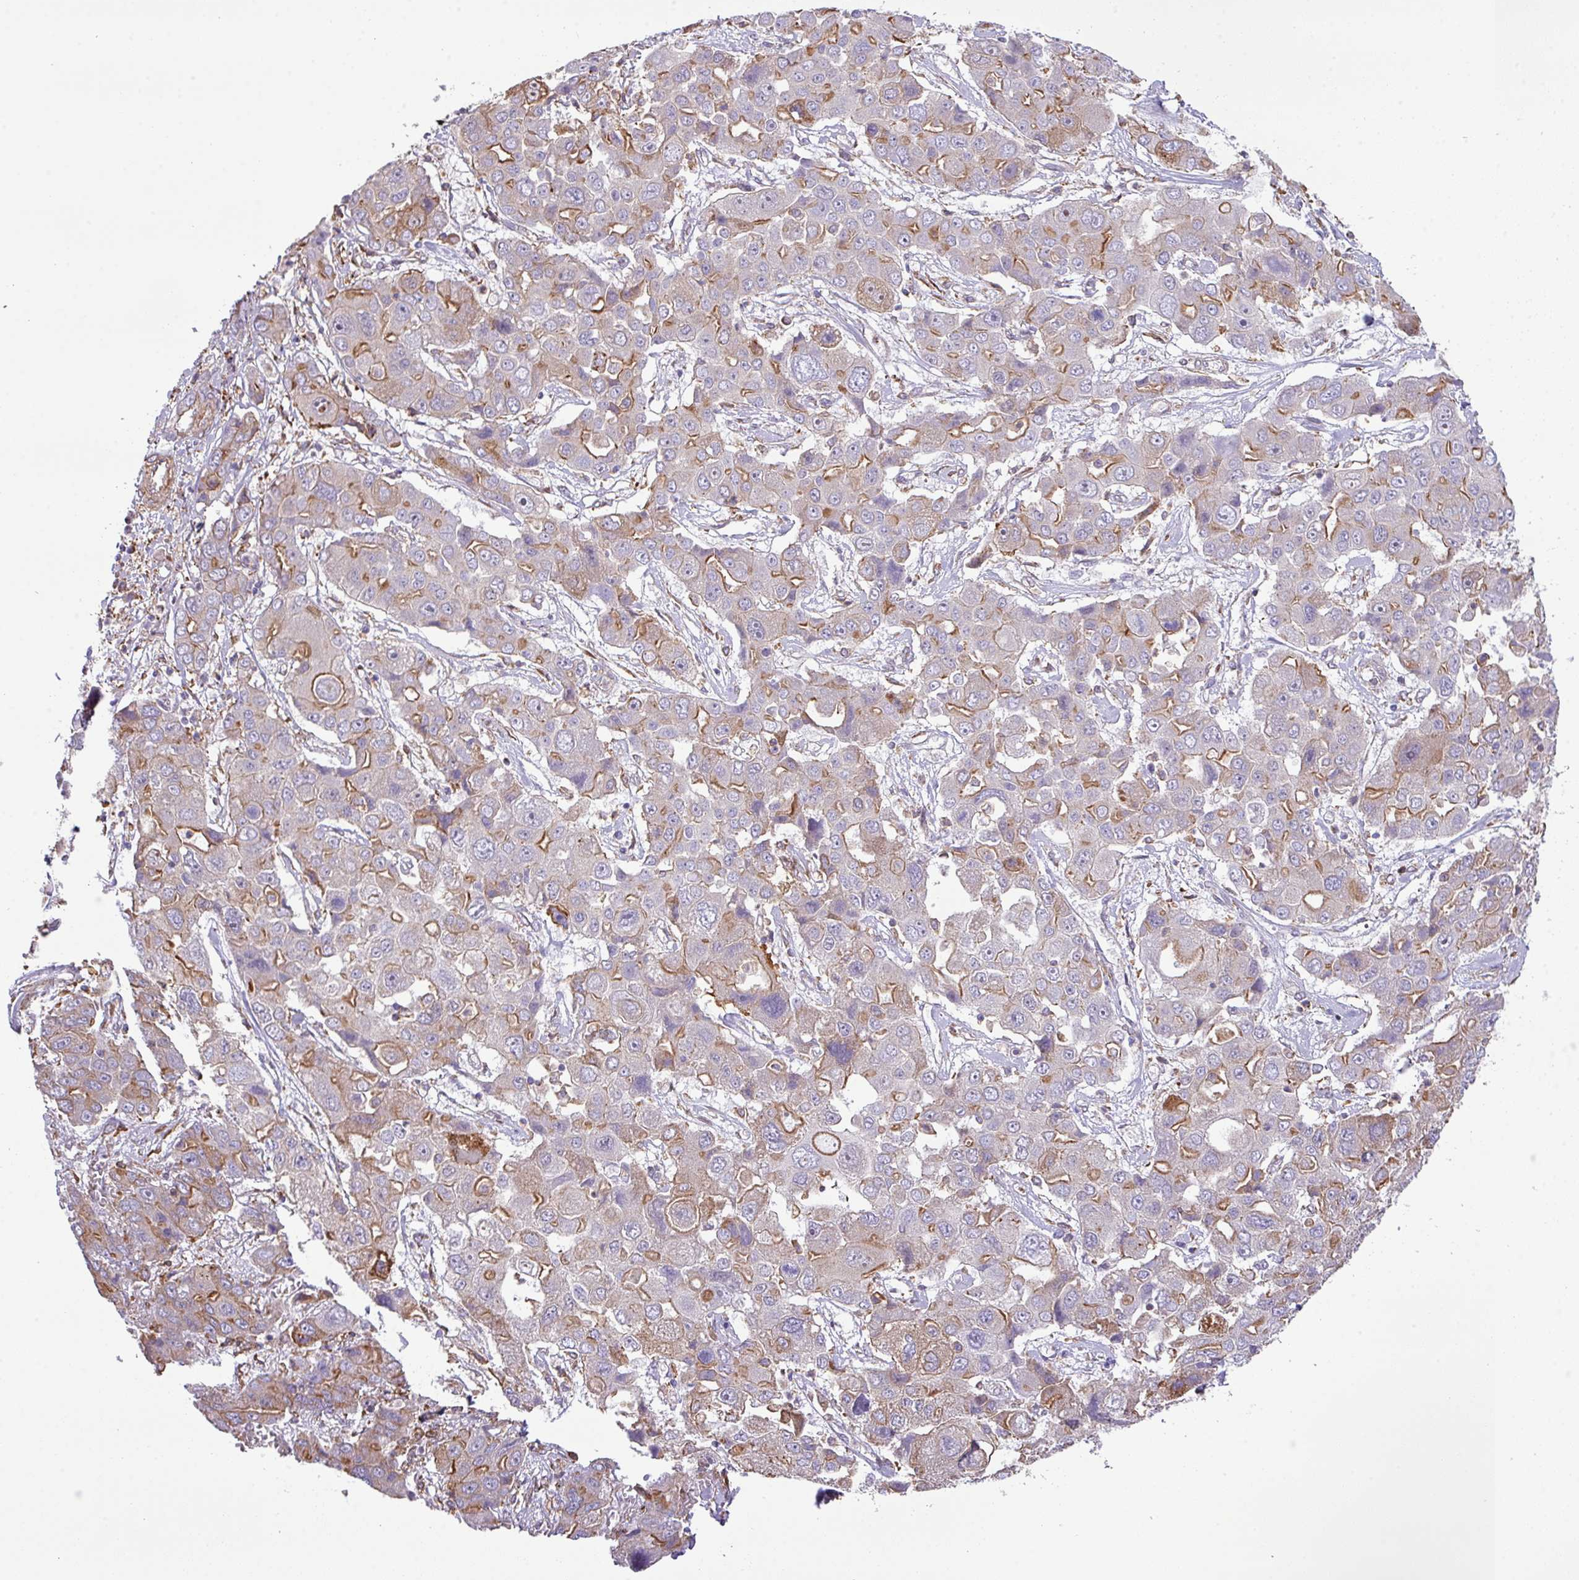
{"staining": {"intensity": "moderate", "quantity": "25%-75%", "location": "cytoplasmic/membranous"}, "tissue": "liver cancer", "cell_type": "Tumor cells", "image_type": "cancer", "snomed": [{"axis": "morphology", "description": "Cholangiocarcinoma"}, {"axis": "topography", "description": "Liver"}], "caption": "Protein staining exhibits moderate cytoplasmic/membranous staining in approximately 25%-75% of tumor cells in cholangiocarcinoma (liver).", "gene": "LRRC41", "patient": {"sex": "male", "age": 67}}